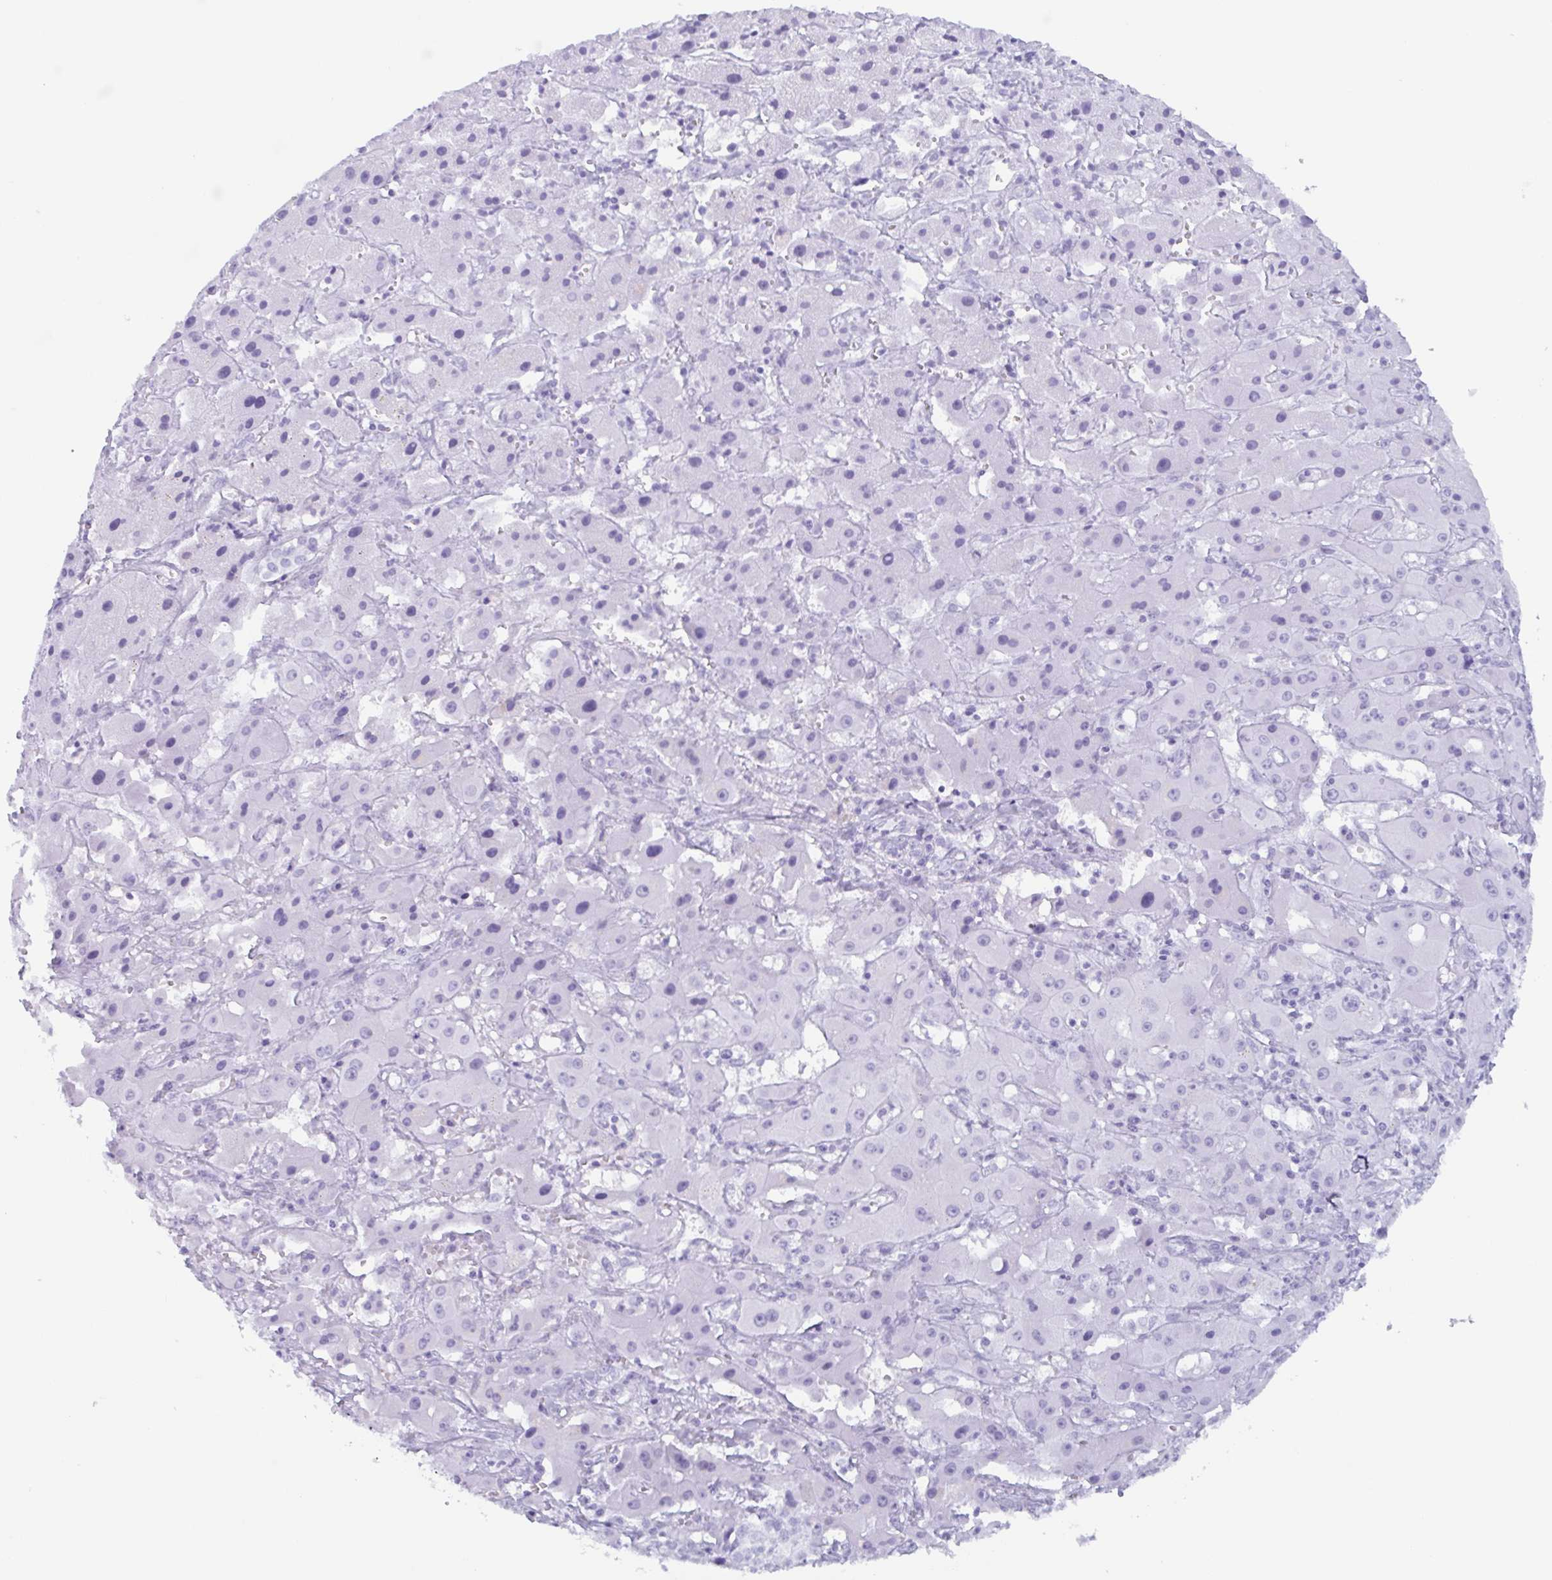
{"staining": {"intensity": "negative", "quantity": "none", "location": "none"}, "tissue": "liver cancer", "cell_type": "Tumor cells", "image_type": "cancer", "snomed": [{"axis": "morphology", "description": "Cholangiocarcinoma"}, {"axis": "topography", "description": "Liver"}], "caption": "IHC image of human cholangiocarcinoma (liver) stained for a protein (brown), which demonstrates no positivity in tumor cells.", "gene": "BPI", "patient": {"sex": "female", "age": 61}}